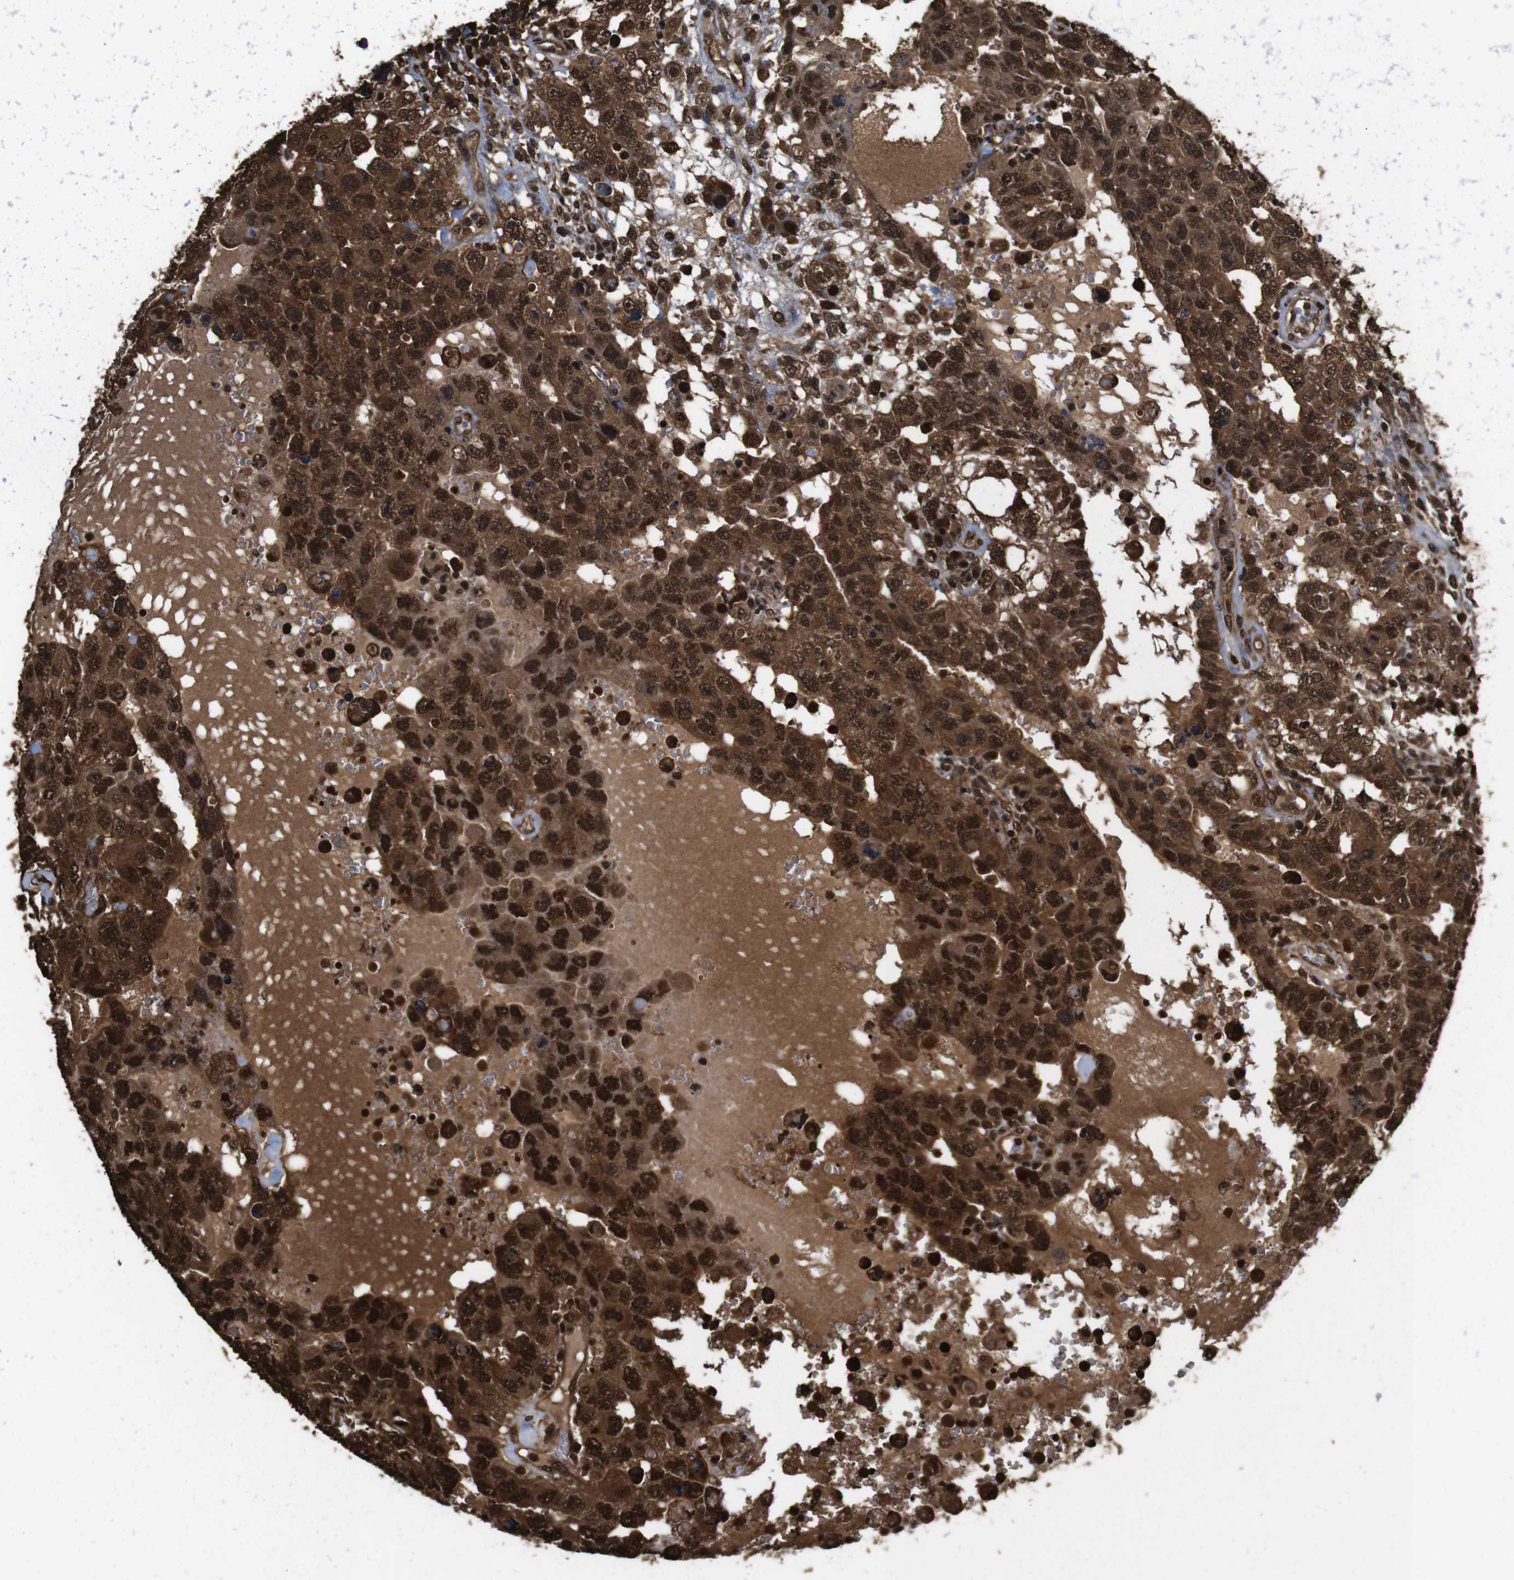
{"staining": {"intensity": "strong", "quantity": ">75%", "location": "cytoplasmic/membranous,nuclear"}, "tissue": "testis cancer", "cell_type": "Tumor cells", "image_type": "cancer", "snomed": [{"axis": "morphology", "description": "Carcinoma, Embryonal, NOS"}, {"axis": "topography", "description": "Testis"}], "caption": "Approximately >75% of tumor cells in embryonal carcinoma (testis) reveal strong cytoplasmic/membranous and nuclear protein expression as visualized by brown immunohistochemical staining.", "gene": "VCP", "patient": {"sex": "male", "age": 26}}